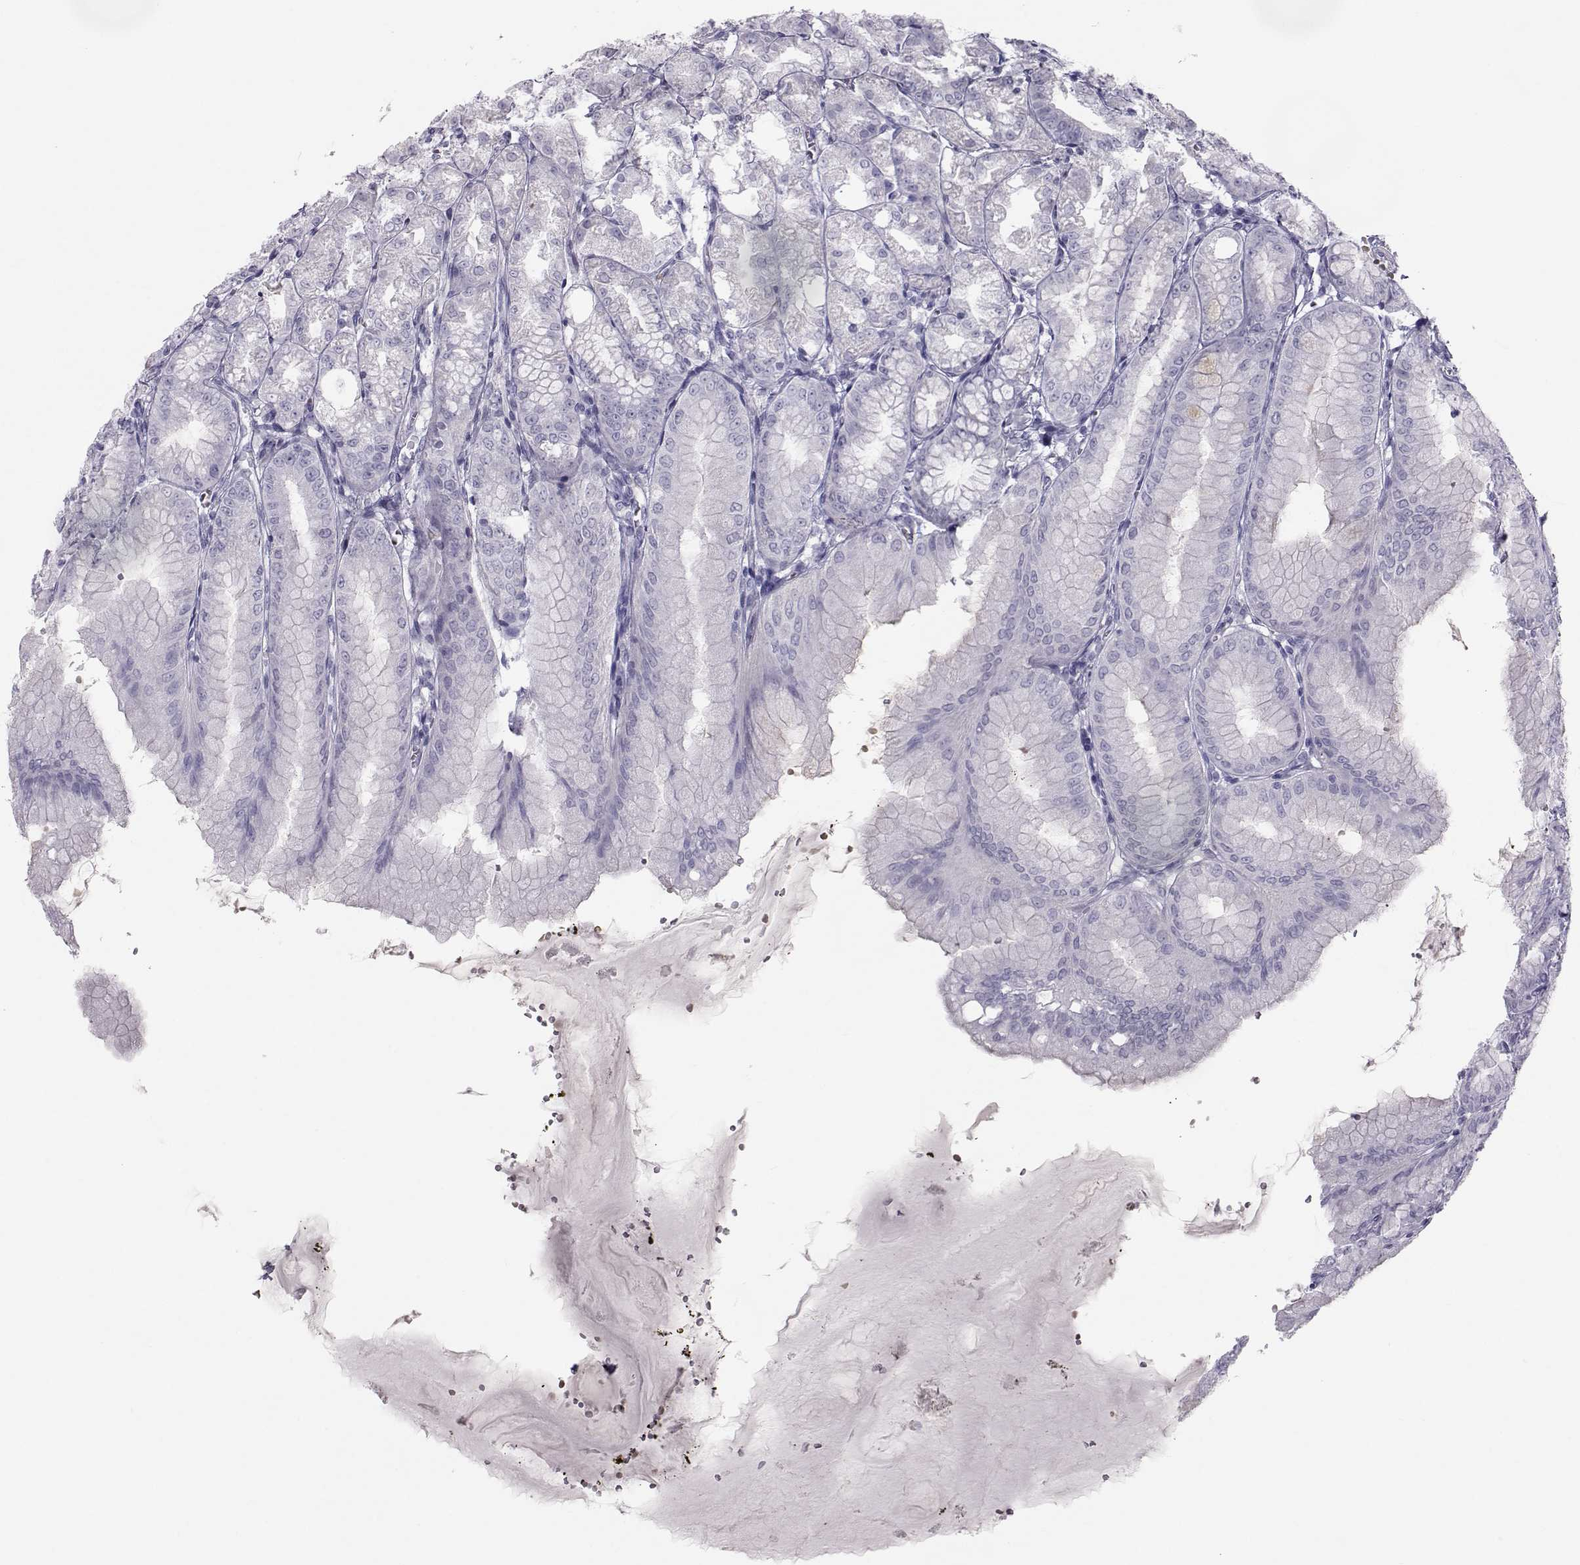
{"staining": {"intensity": "negative", "quantity": "none", "location": "none"}, "tissue": "stomach", "cell_type": "Glandular cells", "image_type": "normal", "snomed": [{"axis": "morphology", "description": "Normal tissue, NOS"}, {"axis": "topography", "description": "Stomach, lower"}], "caption": "High magnification brightfield microscopy of normal stomach stained with DAB (3,3'-diaminobenzidine) (brown) and counterstained with hematoxylin (blue): glandular cells show no significant positivity.", "gene": "GARIN3", "patient": {"sex": "male", "age": 71}}